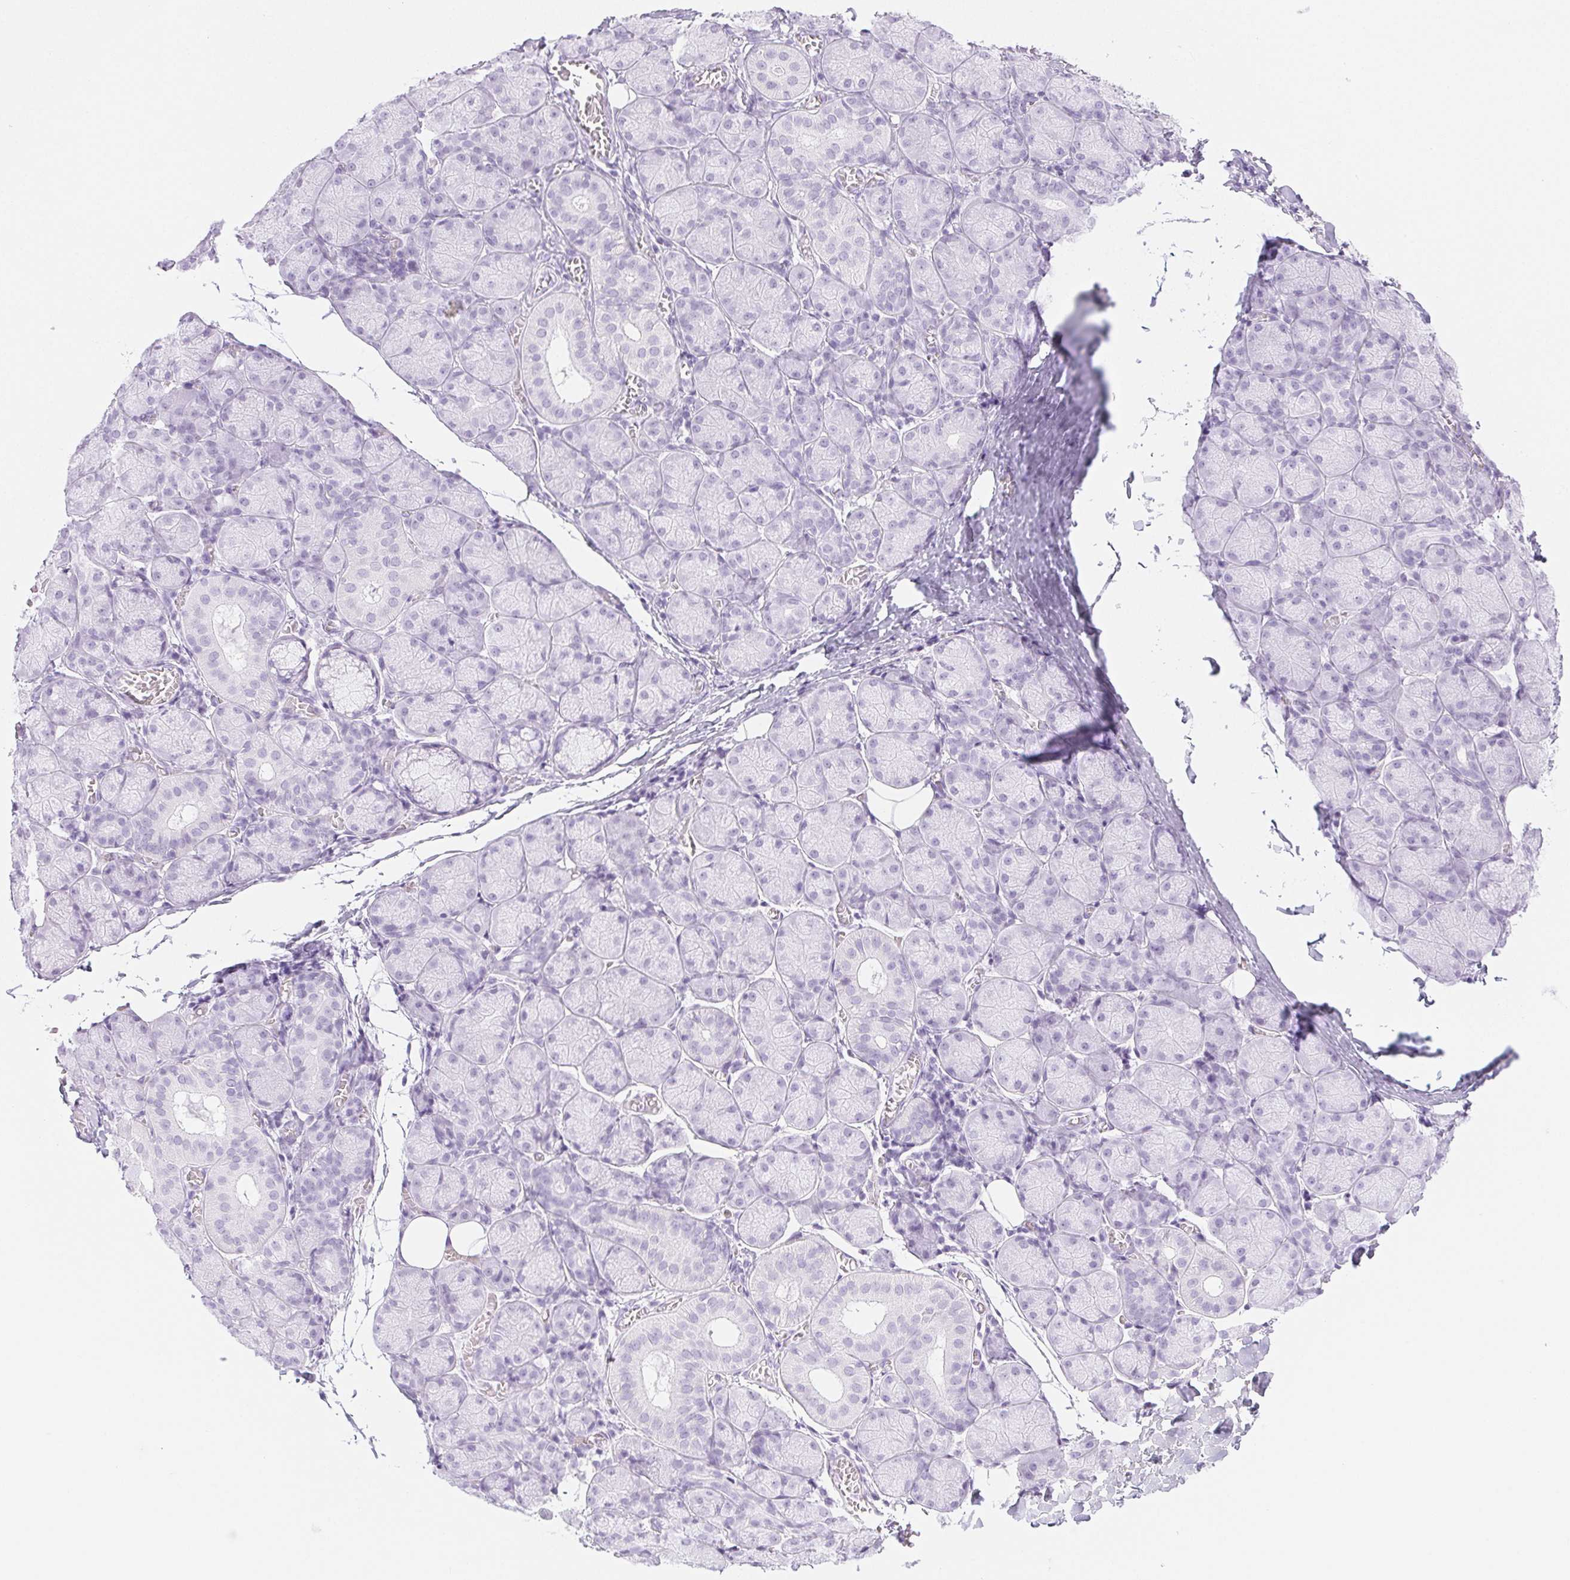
{"staining": {"intensity": "negative", "quantity": "none", "location": "none"}, "tissue": "salivary gland", "cell_type": "Glandular cells", "image_type": "normal", "snomed": [{"axis": "morphology", "description": "Normal tissue, NOS"}, {"axis": "topography", "description": "Salivary gland"}], "caption": "Protein analysis of unremarkable salivary gland reveals no significant expression in glandular cells. (Brightfield microscopy of DAB (3,3'-diaminobenzidine) IHC at high magnification).", "gene": "SPRR3", "patient": {"sex": "female", "age": 24}}